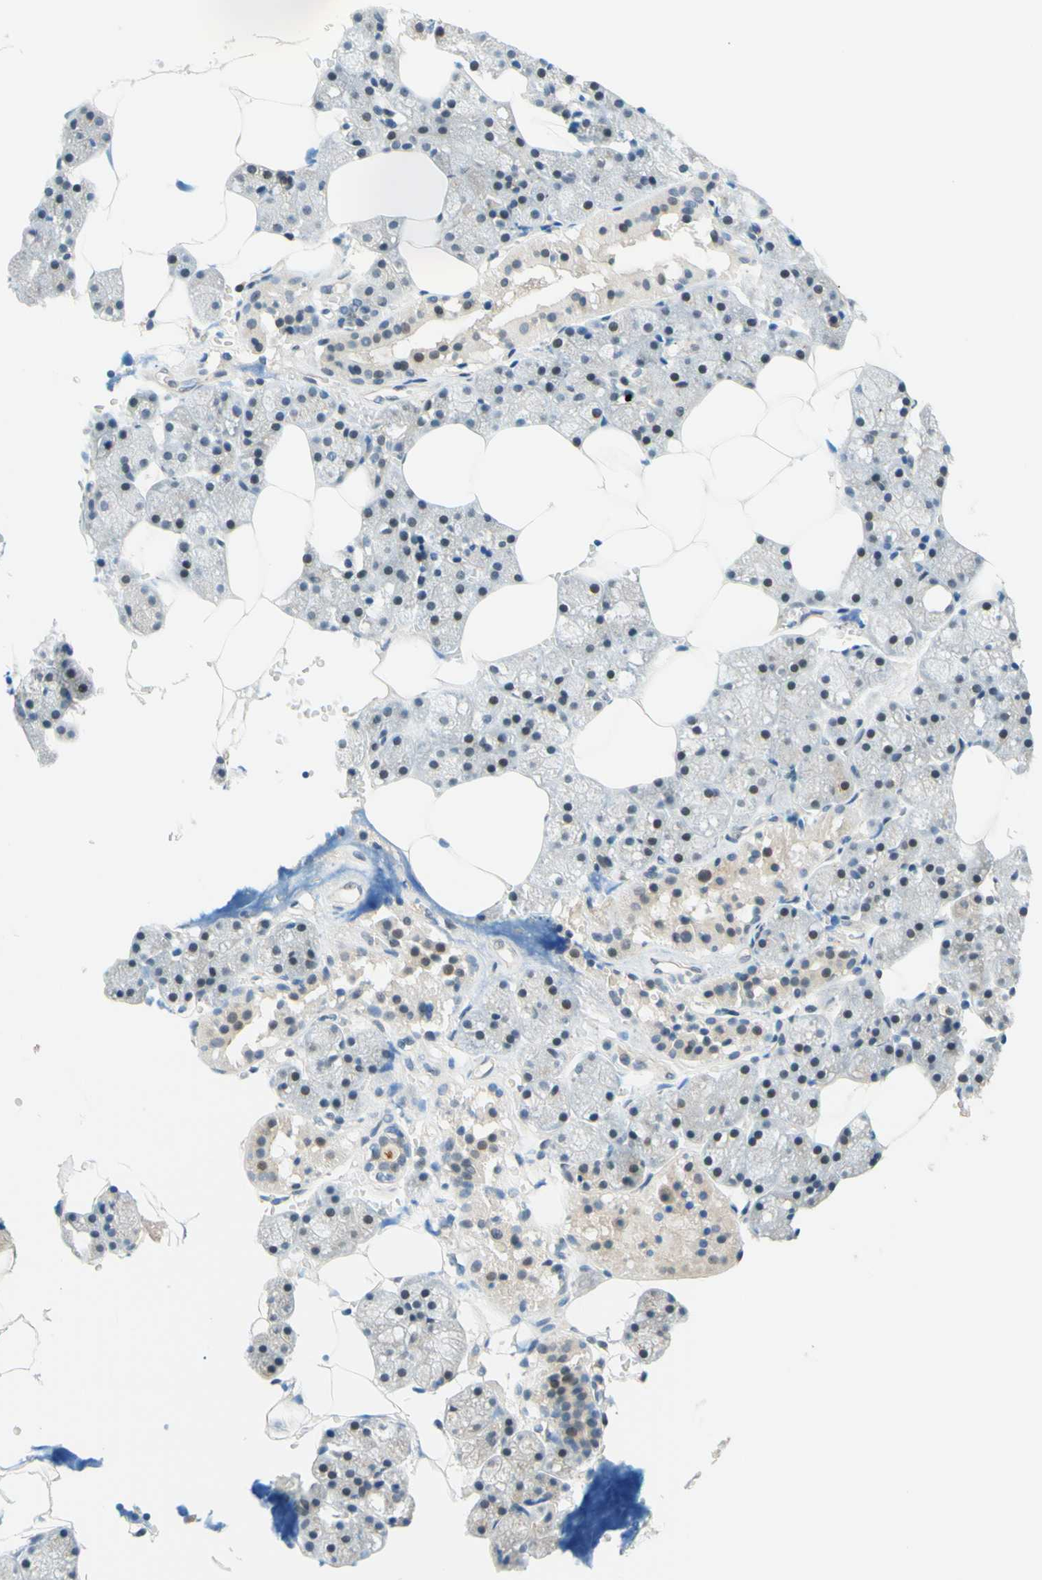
{"staining": {"intensity": "weak", "quantity": "<25%", "location": "nuclear"}, "tissue": "salivary gland", "cell_type": "Glandular cells", "image_type": "normal", "snomed": [{"axis": "morphology", "description": "Normal tissue, NOS"}, {"axis": "topography", "description": "Salivary gland"}], "caption": "Glandular cells show no significant protein staining in normal salivary gland. Brightfield microscopy of immunohistochemistry stained with DAB (brown) and hematoxylin (blue), captured at high magnification.", "gene": "C2CD2L", "patient": {"sex": "male", "age": 62}}